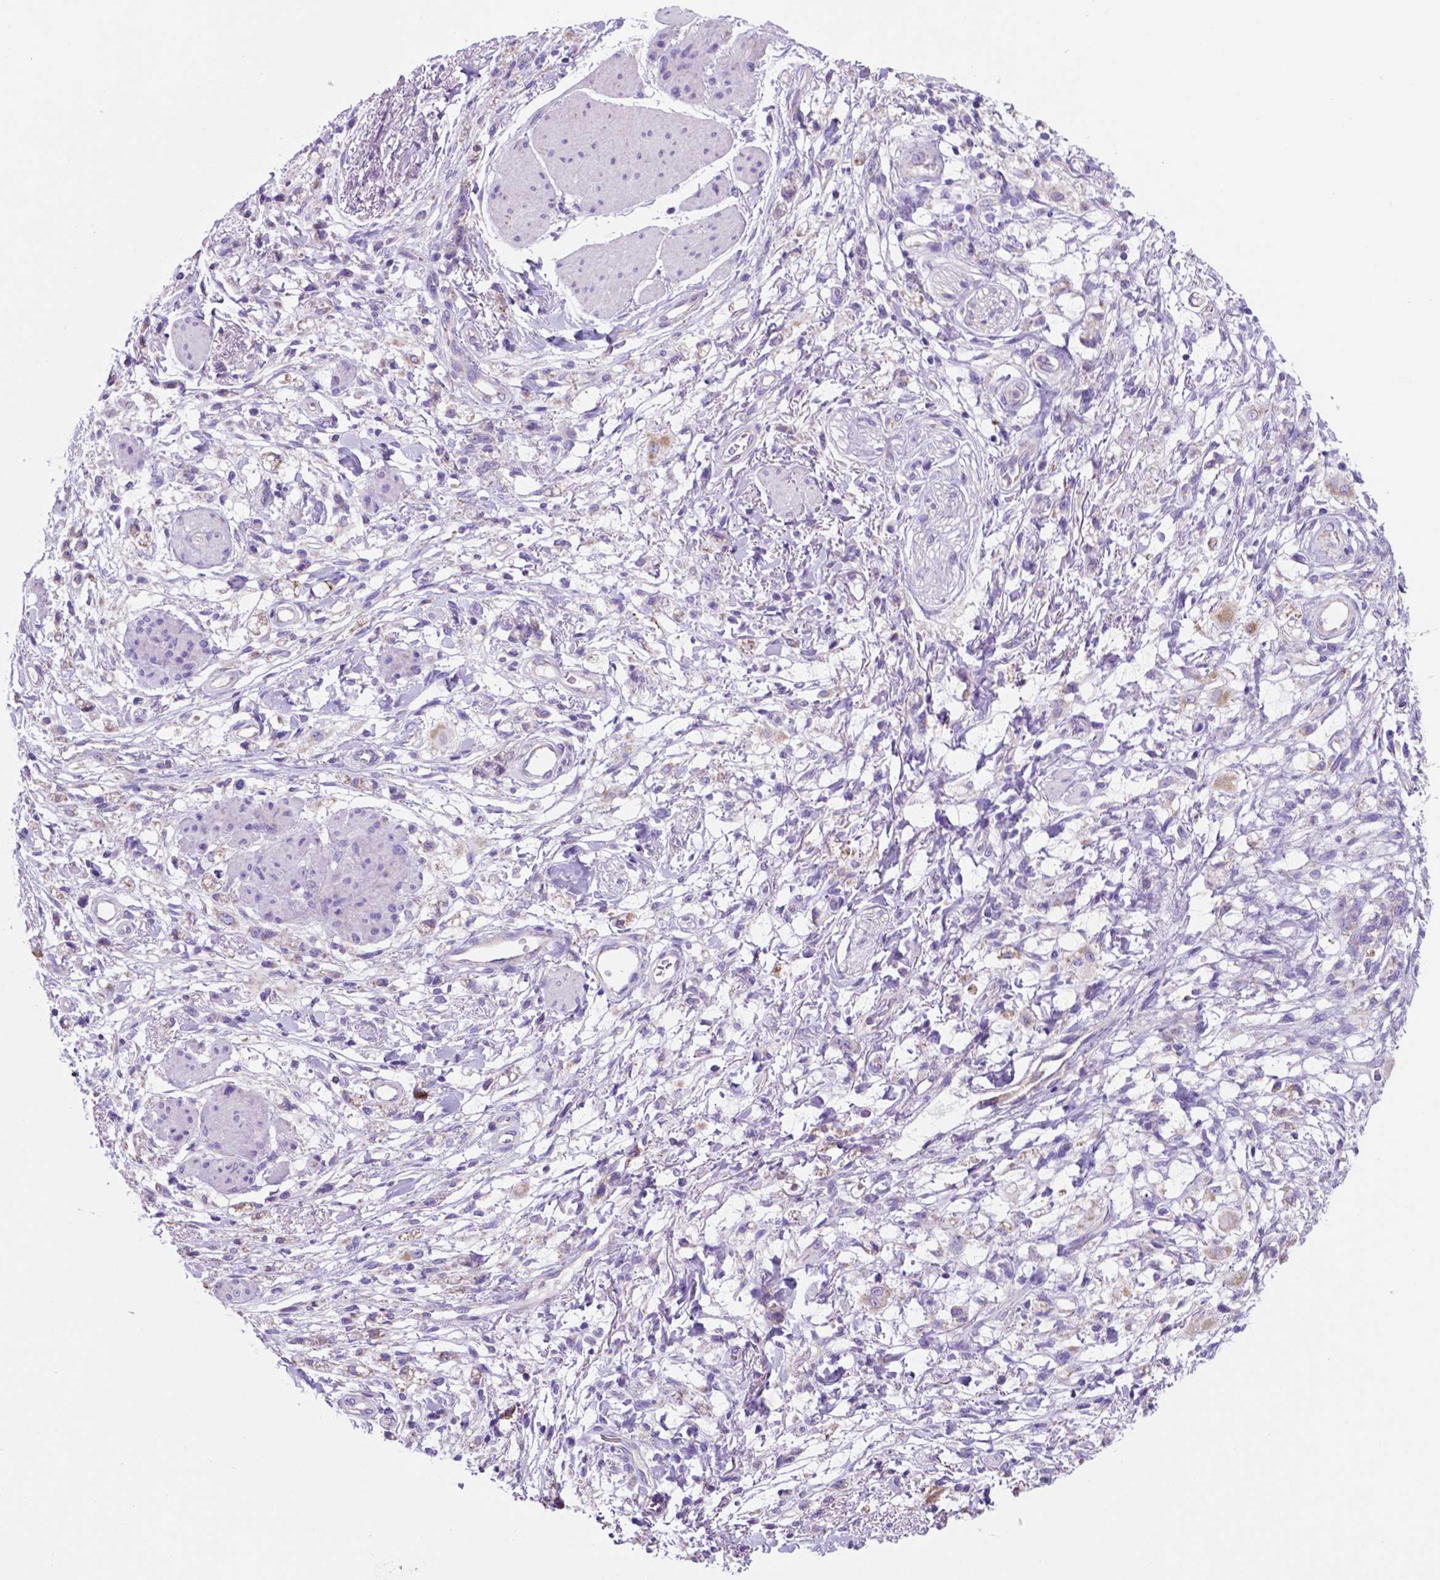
{"staining": {"intensity": "negative", "quantity": "none", "location": "none"}, "tissue": "stomach cancer", "cell_type": "Tumor cells", "image_type": "cancer", "snomed": [{"axis": "morphology", "description": "Adenocarcinoma, NOS"}, {"axis": "topography", "description": "Stomach"}], "caption": "Immunohistochemistry histopathology image of human stomach cancer (adenocarcinoma) stained for a protein (brown), which displays no expression in tumor cells. (DAB (3,3'-diaminobenzidine) immunohistochemistry, high magnification).", "gene": "TMEM121B", "patient": {"sex": "female", "age": 60}}